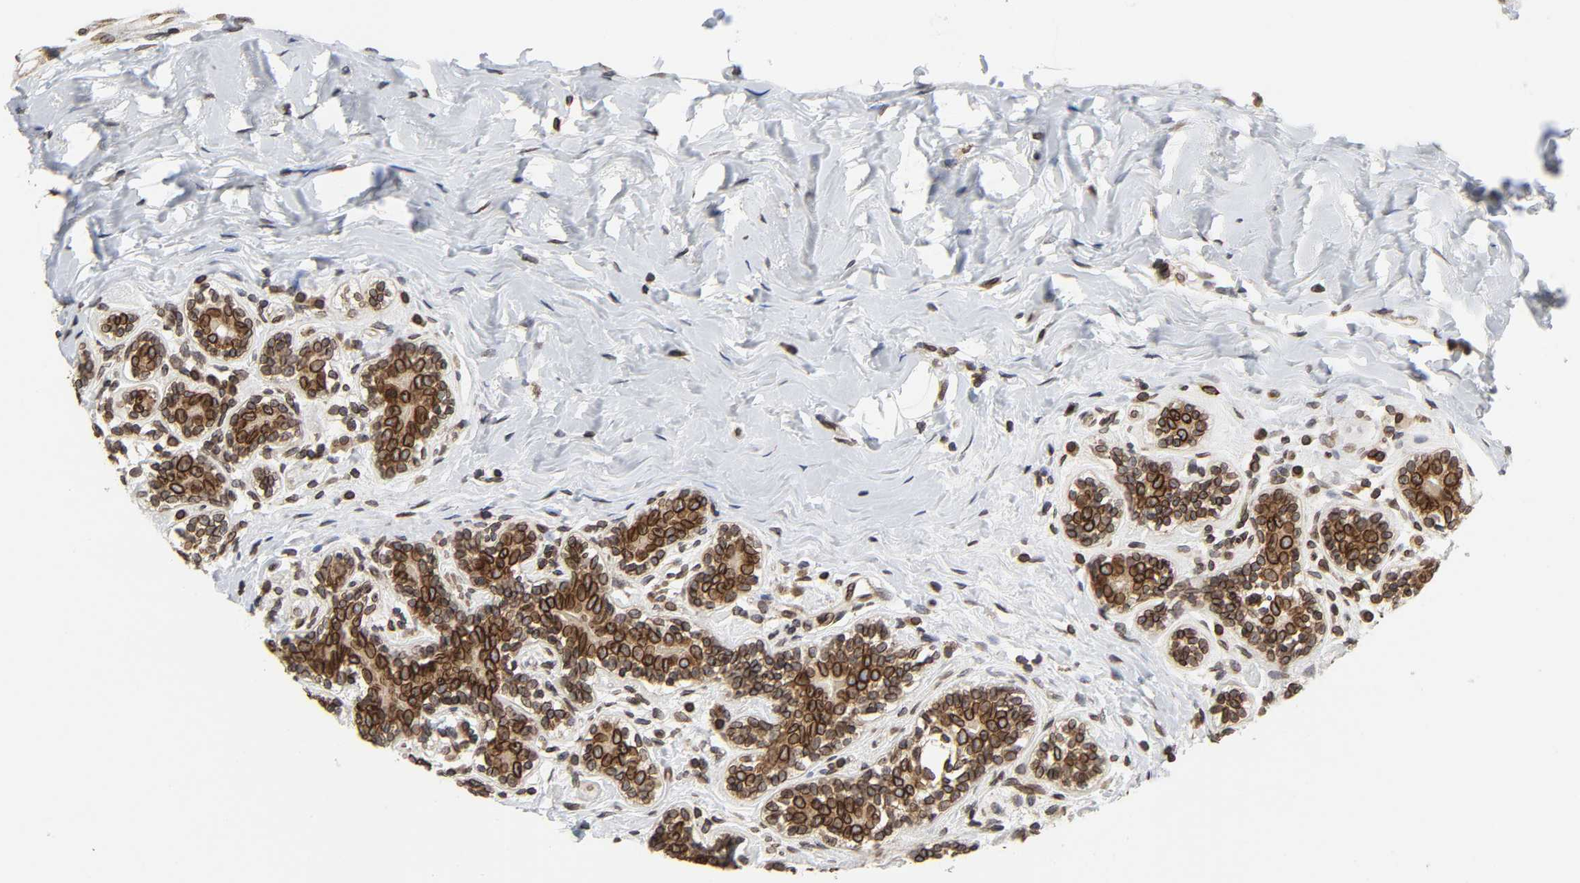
{"staining": {"intensity": "strong", "quantity": ">75%", "location": "cytoplasmic/membranous,nuclear"}, "tissue": "breast cancer", "cell_type": "Tumor cells", "image_type": "cancer", "snomed": [{"axis": "morphology", "description": "Normal tissue, NOS"}, {"axis": "morphology", "description": "Lobular carcinoma"}, {"axis": "topography", "description": "Breast"}], "caption": "There is high levels of strong cytoplasmic/membranous and nuclear expression in tumor cells of lobular carcinoma (breast), as demonstrated by immunohistochemical staining (brown color).", "gene": "RANGAP1", "patient": {"sex": "female", "age": 47}}